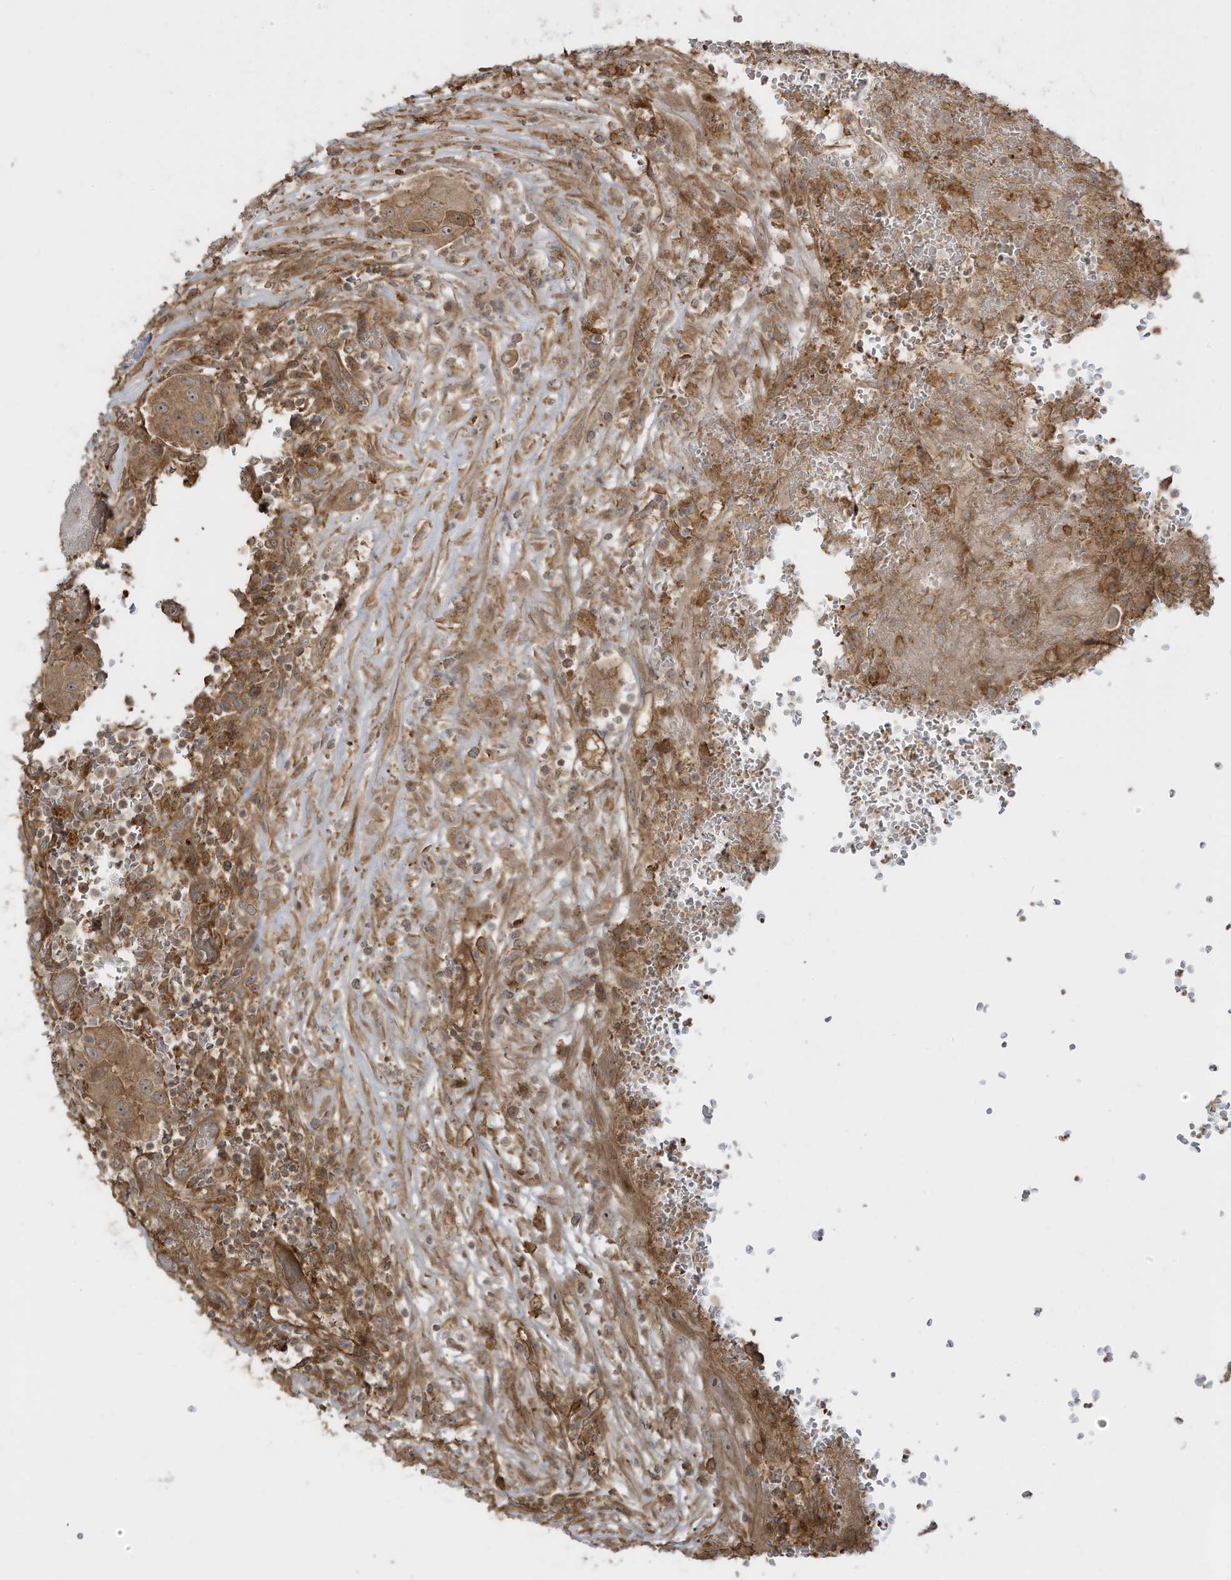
{"staining": {"intensity": "moderate", "quantity": ">75%", "location": "cytoplasmic/membranous"}, "tissue": "thyroid cancer", "cell_type": "Tumor cells", "image_type": "cancer", "snomed": [{"axis": "morphology", "description": "Papillary adenocarcinoma, NOS"}, {"axis": "topography", "description": "Thyroid gland"}], "caption": "Thyroid papillary adenocarcinoma was stained to show a protein in brown. There is medium levels of moderate cytoplasmic/membranous positivity in about >75% of tumor cells.", "gene": "ENTR1", "patient": {"sex": "male", "age": 77}}